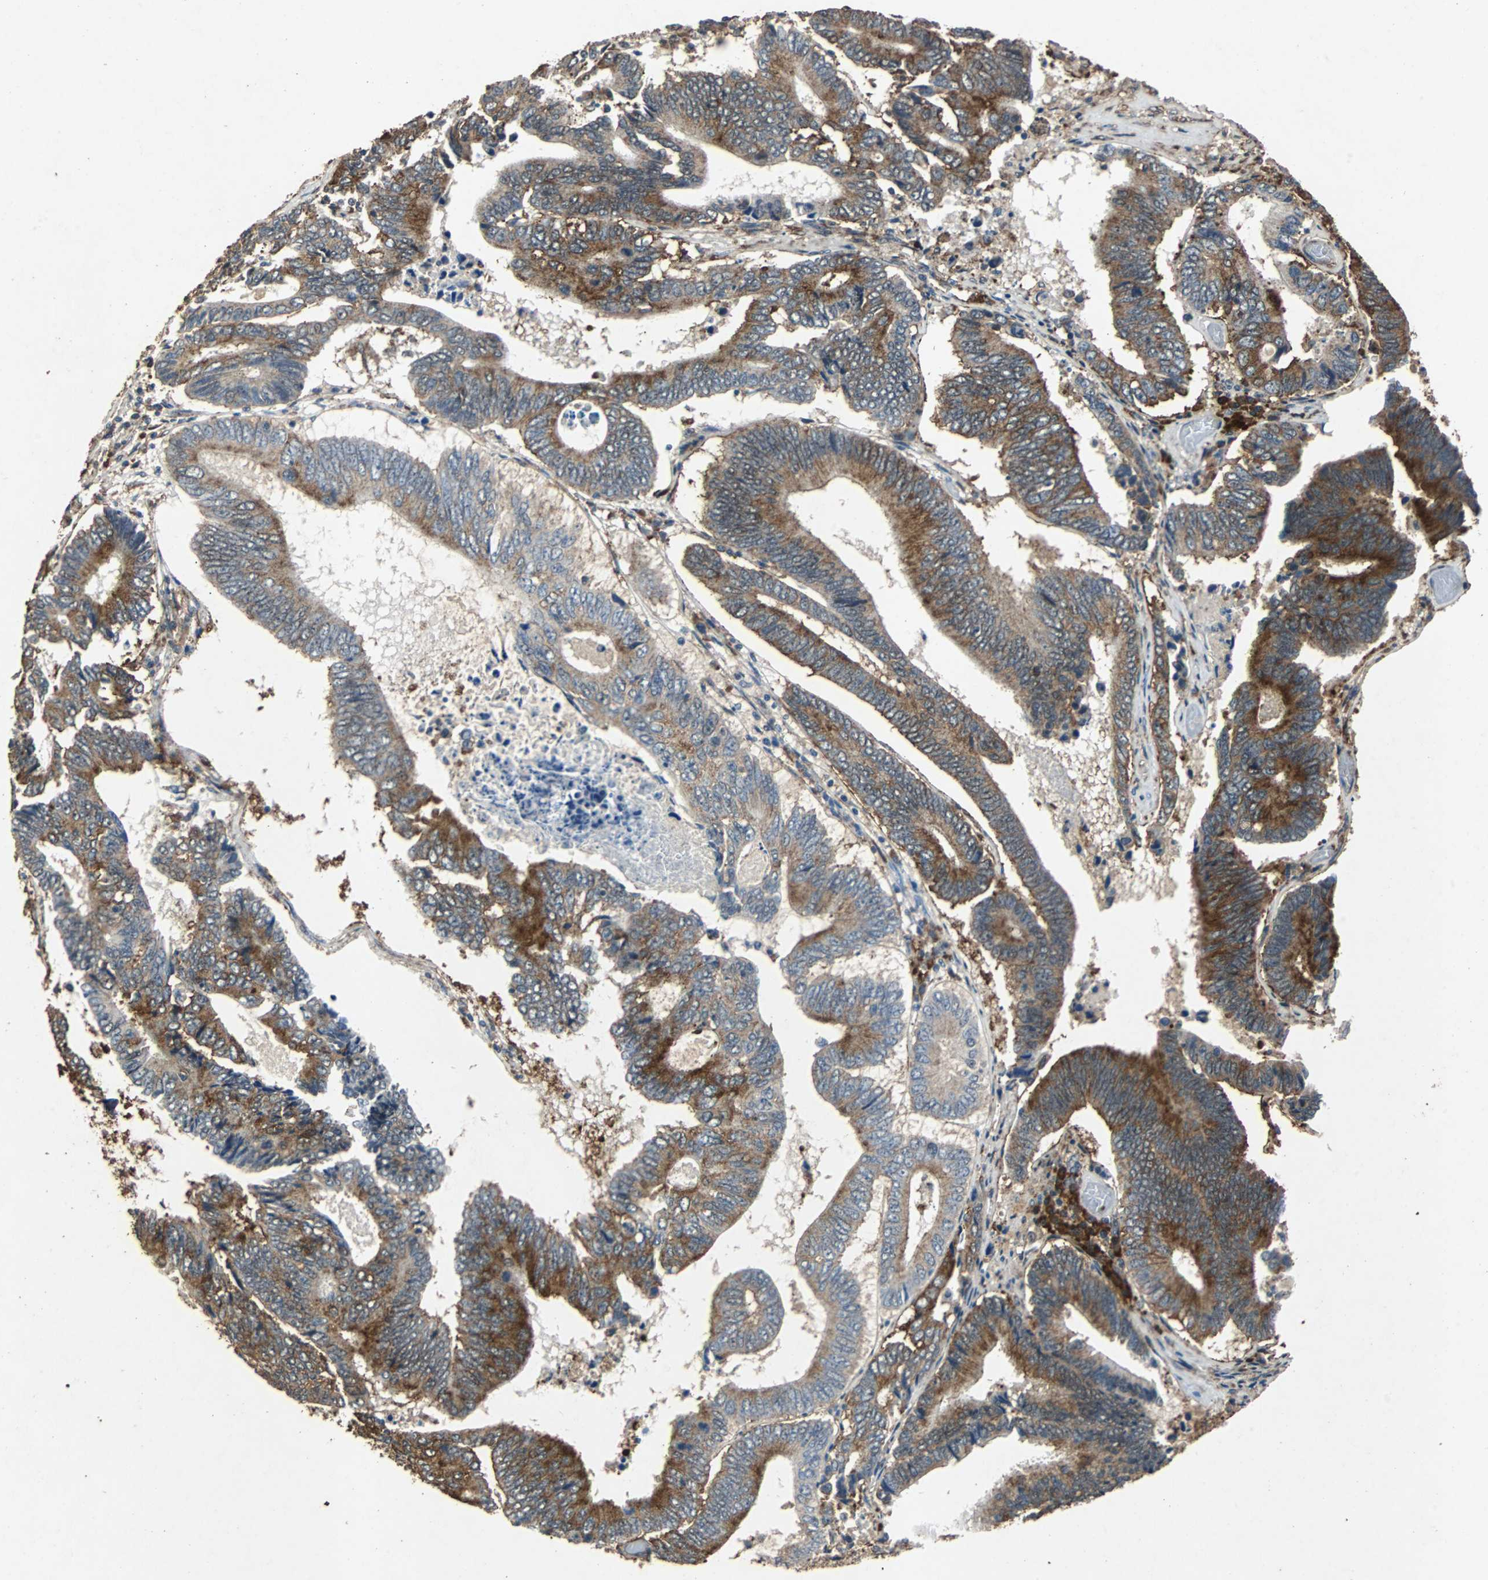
{"staining": {"intensity": "strong", "quantity": ">75%", "location": "cytoplasmic/membranous"}, "tissue": "colorectal cancer", "cell_type": "Tumor cells", "image_type": "cancer", "snomed": [{"axis": "morphology", "description": "Adenocarcinoma, NOS"}, {"axis": "topography", "description": "Colon"}], "caption": "This is a micrograph of immunohistochemistry staining of colorectal cancer (adenocarcinoma), which shows strong staining in the cytoplasmic/membranous of tumor cells.", "gene": "NAA10", "patient": {"sex": "female", "age": 78}}